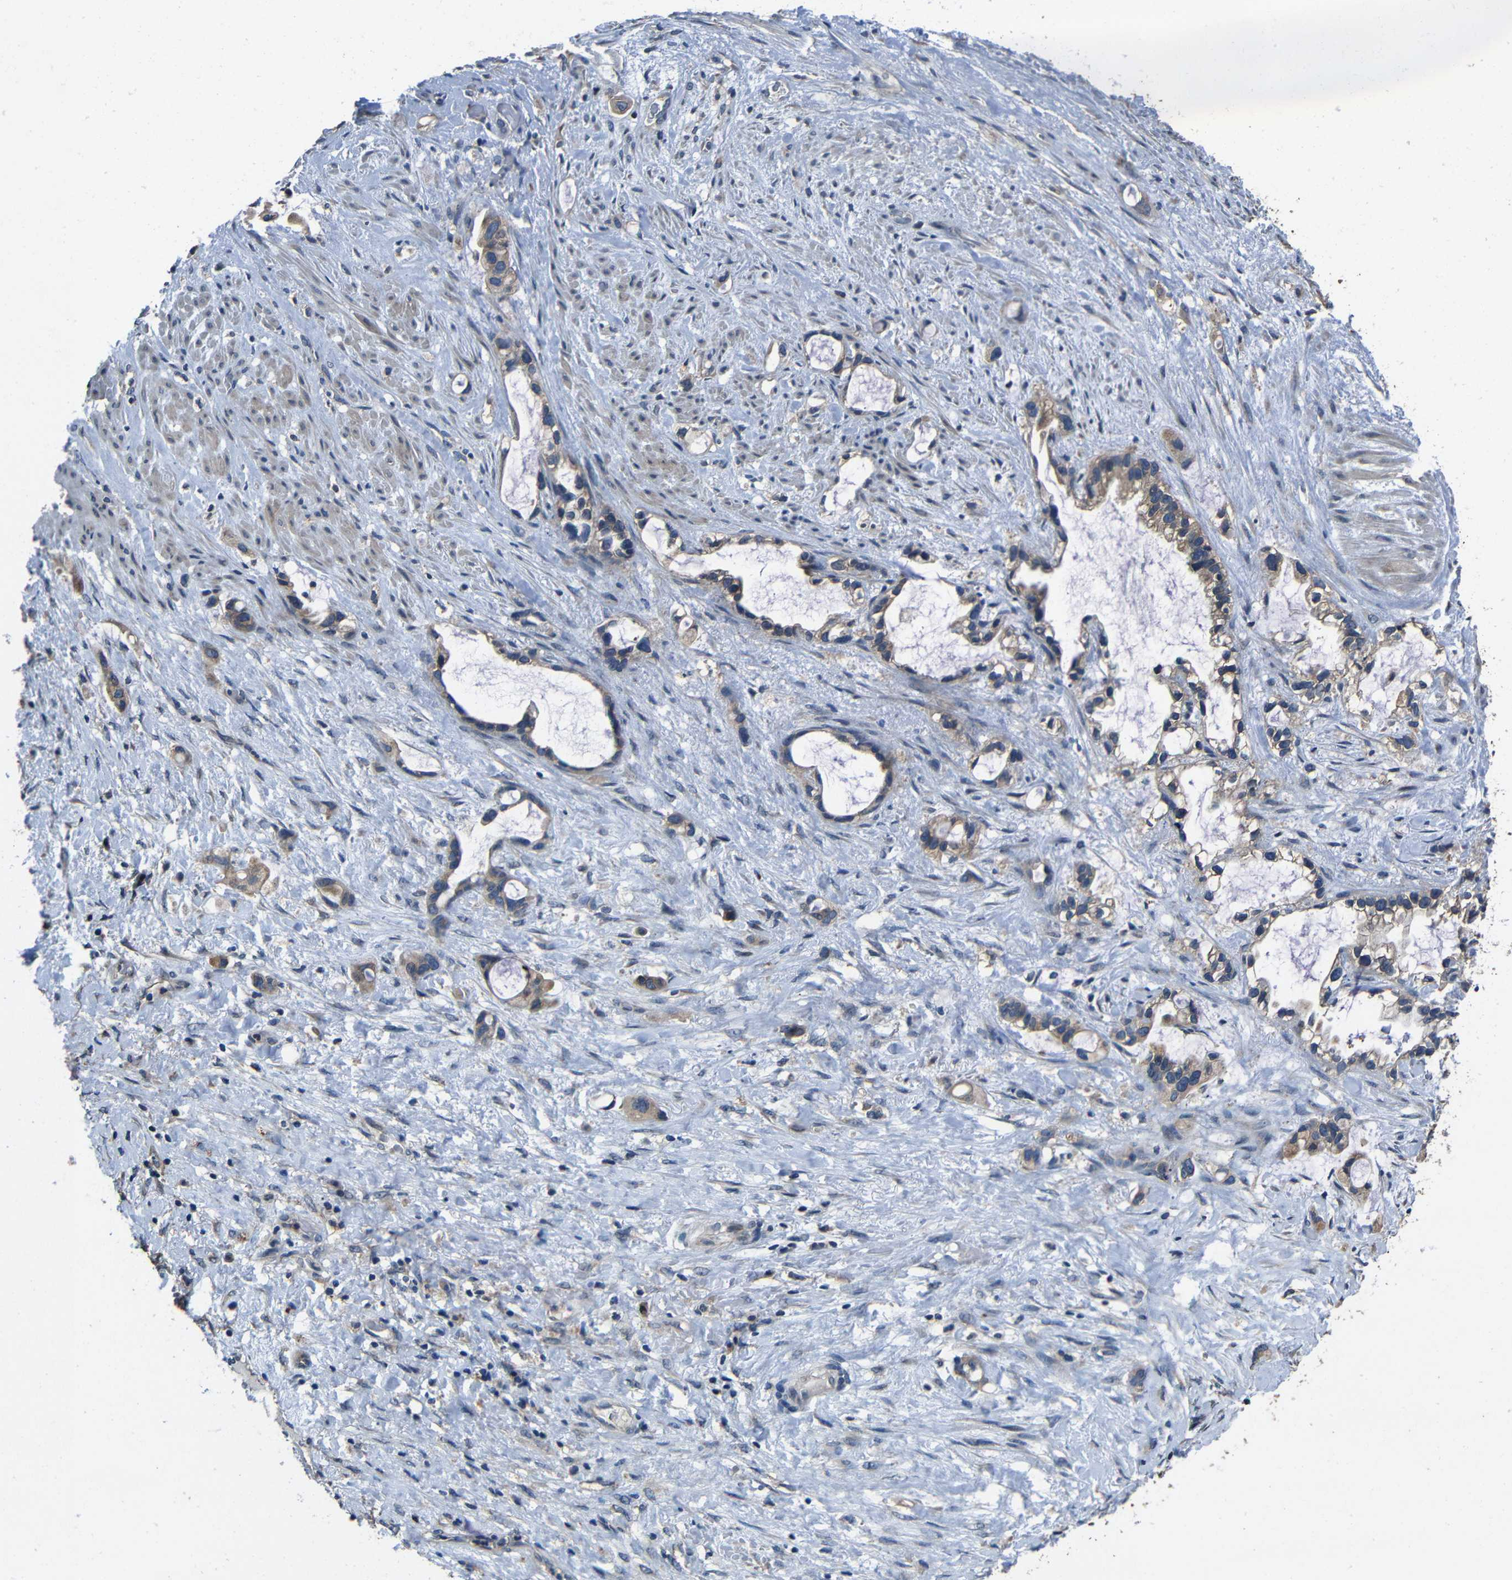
{"staining": {"intensity": "moderate", "quantity": ">75%", "location": "cytoplasmic/membranous"}, "tissue": "liver cancer", "cell_type": "Tumor cells", "image_type": "cancer", "snomed": [{"axis": "morphology", "description": "Cholangiocarcinoma"}, {"axis": "topography", "description": "Liver"}], "caption": "Protein staining shows moderate cytoplasmic/membranous positivity in approximately >75% of tumor cells in cholangiocarcinoma (liver). (DAB (3,3'-diaminobenzidine) IHC with brightfield microscopy, high magnification).", "gene": "C6orf89", "patient": {"sex": "female", "age": 65}}